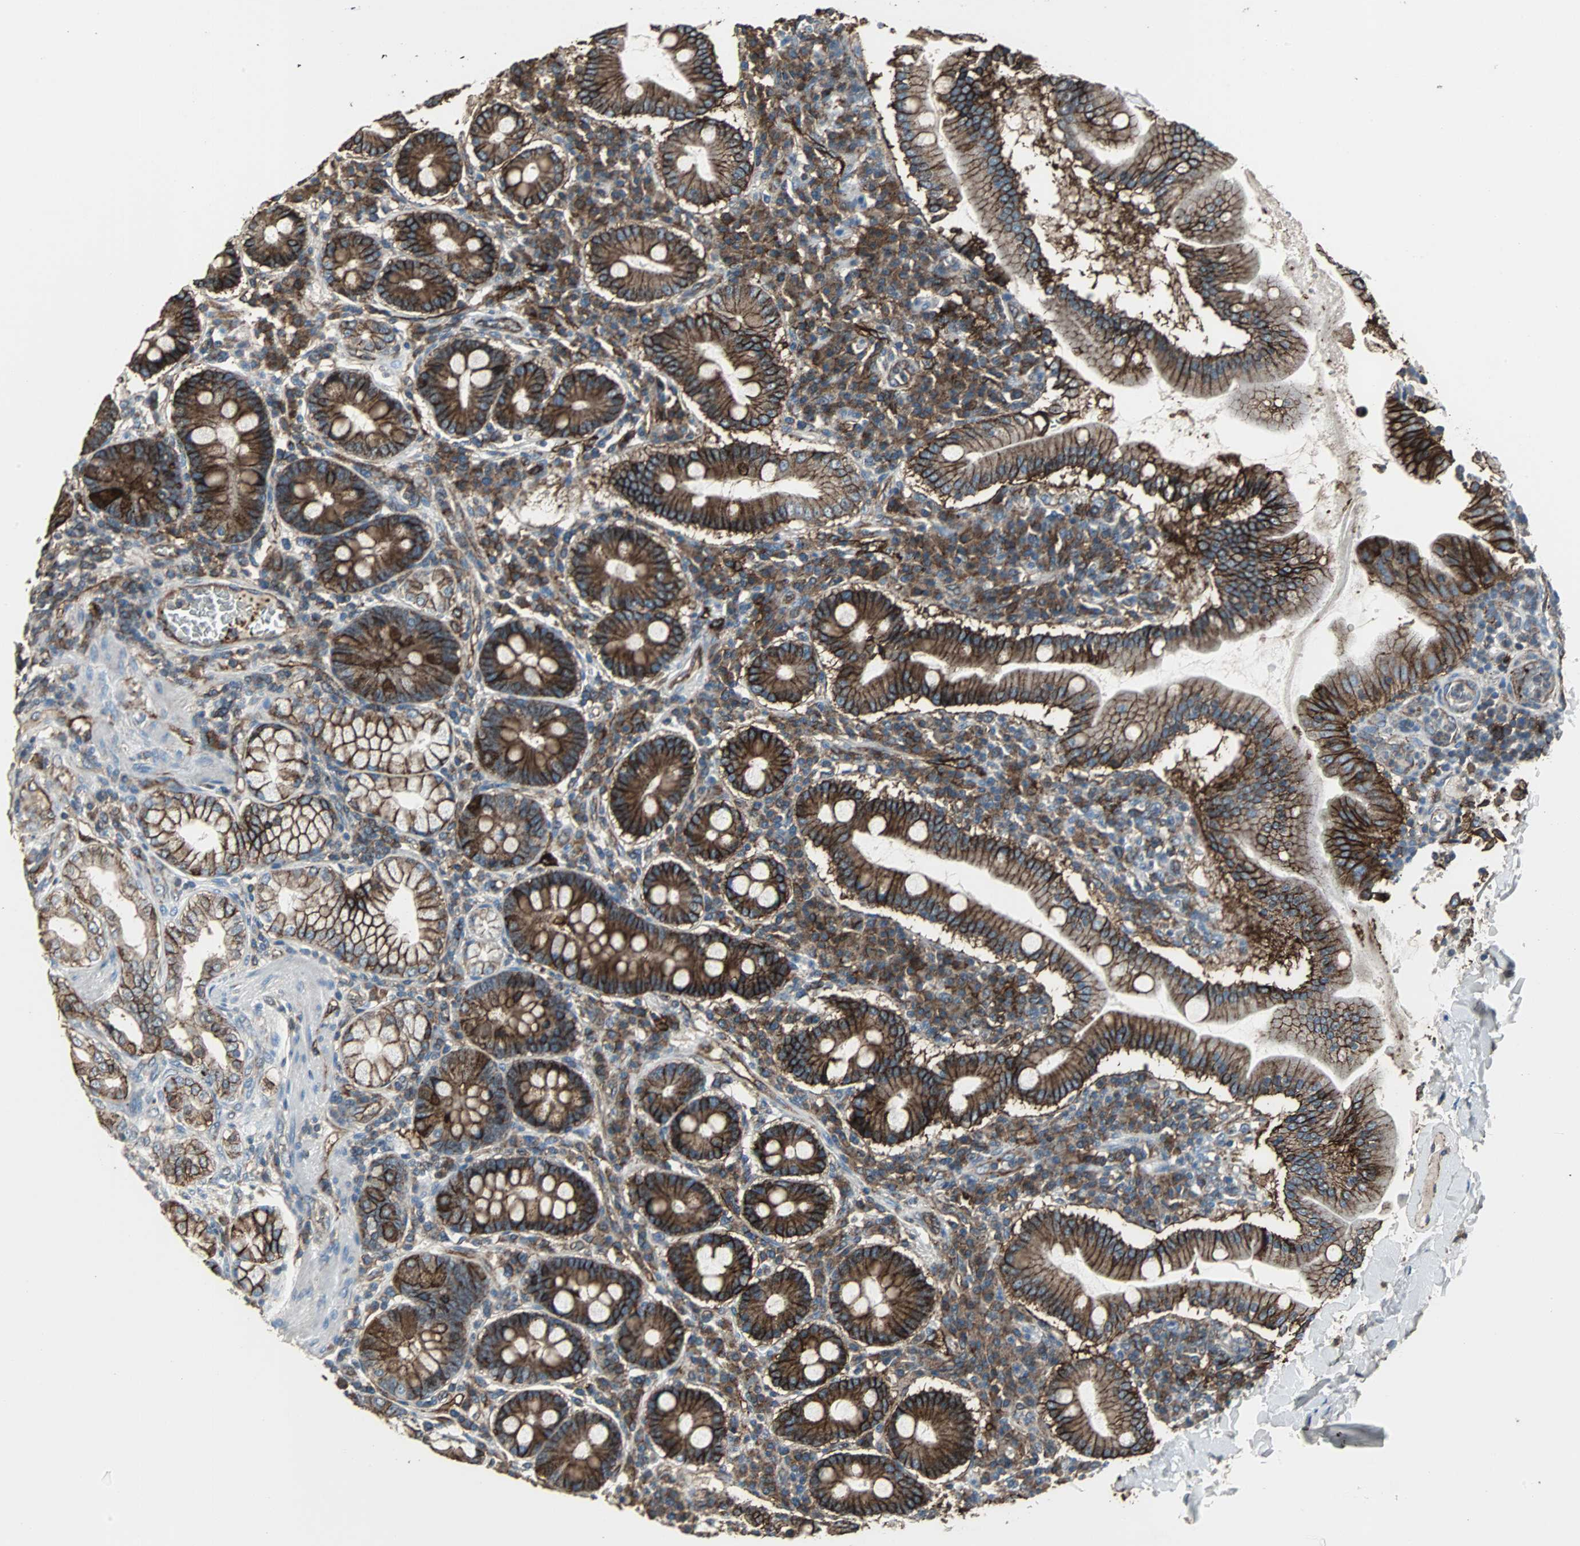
{"staining": {"intensity": "strong", "quantity": ">75%", "location": "cytoplasmic/membranous"}, "tissue": "duodenum", "cell_type": "Glandular cells", "image_type": "normal", "snomed": [{"axis": "morphology", "description": "Normal tissue, NOS"}, {"axis": "topography", "description": "Duodenum"}], "caption": "Strong cytoplasmic/membranous positivity for a protein is identified in approximately >75% of glandular cells of benign duodenum using IHC.", "gene": "F11R", "patient": {"sex": "male", "age": 50}}